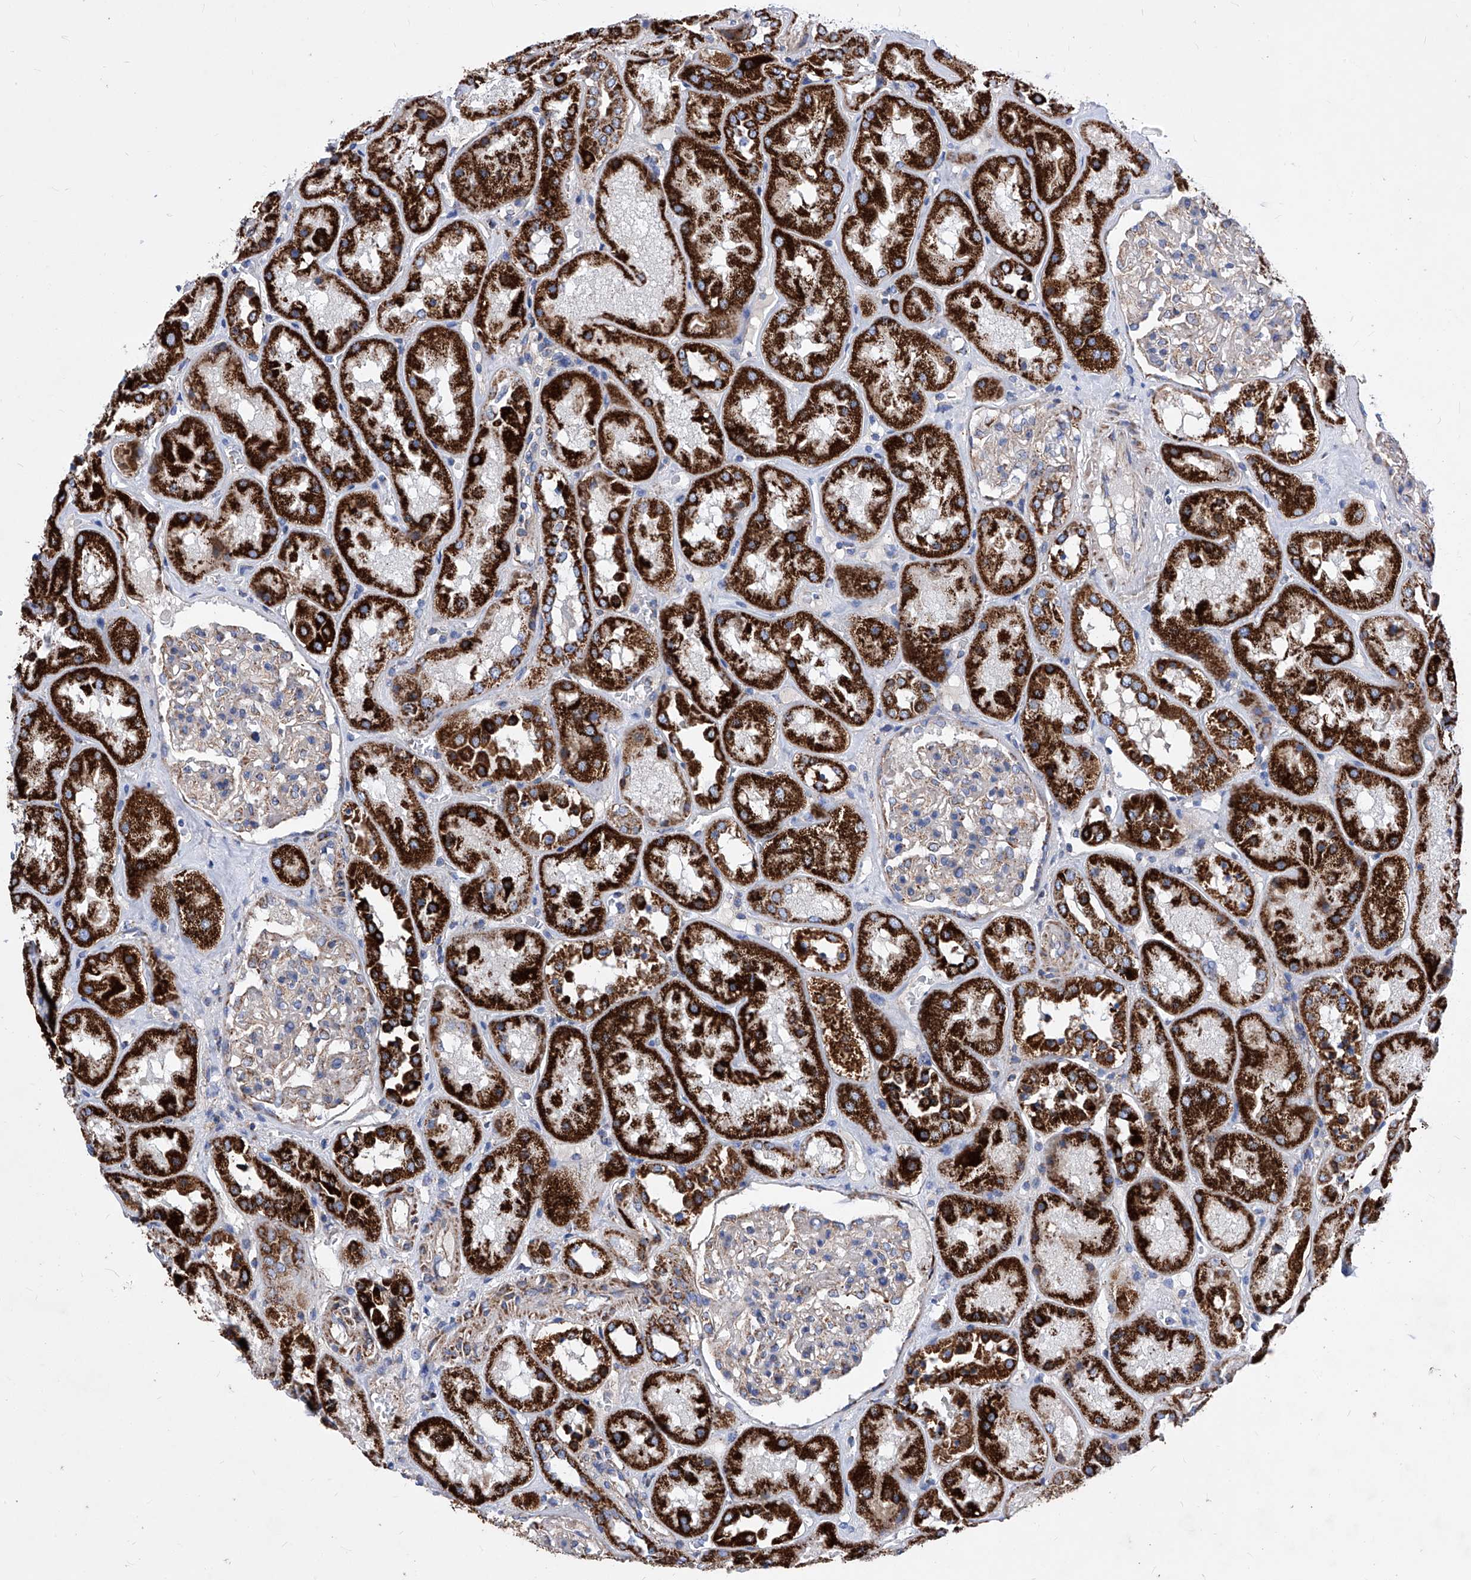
{"staining": {"intensity": "weak", "quantity": "25%-75%", "location": "cytoplasmic/membranous"}, "tissue": "kidney", "cell_type": "Cells in glomeruli", "image_type": "normal", "snomed": [{"axis": "morphology", "description": "Normal tissue, NOS"}, {"axis": "topography", "description": "Kidney"}], "caption": "Immunohistochemistry (IHC) (DAB) staining of unremarkable human kidney displays weak cytoplasmic/membranous protein positivity in approximately 25%-75% of cells in glomeruli.", "gene": "HRNR", "patient": {"sex": "male", "age": 70}}